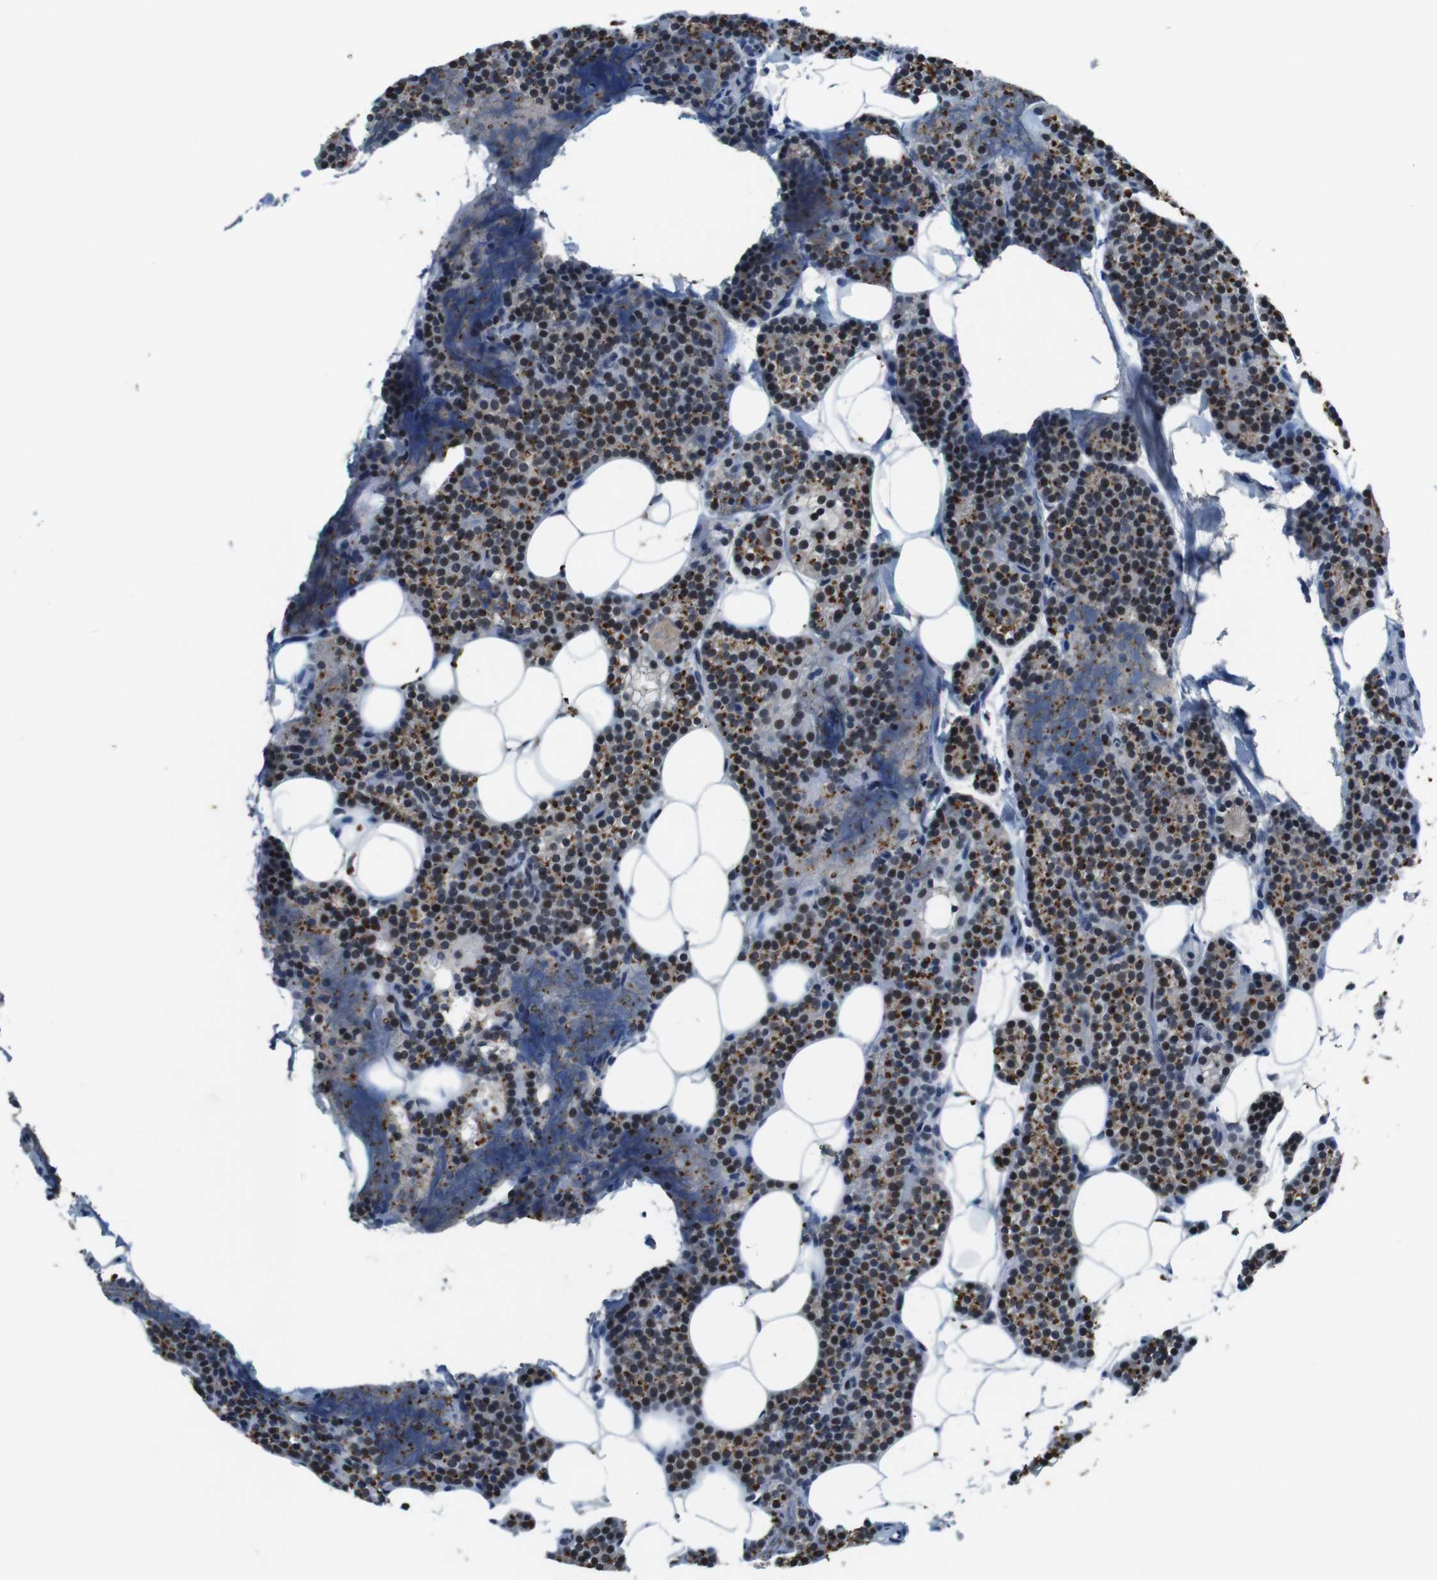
{"staining": {"intensity": "moderate", "quantity": "25%-75%", "location": "cytoplasmic/membranous,nuclear"}, "tissue": "parathyroid gland", "cell_type": "Glandular cells", "image_type": "normal", "snomed": [{"axis": "morphology", "description": "Normal tissue, NOS"}, {"axis": "morphology", "description": "Adenoma, NOS"}, {"axis": "topography", "description": "Parathyroid gland"}], "caption": "Protein staining of unremarkable parathyroid gland exhibits moderate cytoplasmic/membranous,nuclear positivity in approximately 25%-75% of glandular cells. (brown staining indicates protein expression, while blue staining denotes nuclei).", "gene": "USP7", "patient": {"sex": "female", "age": 51}}